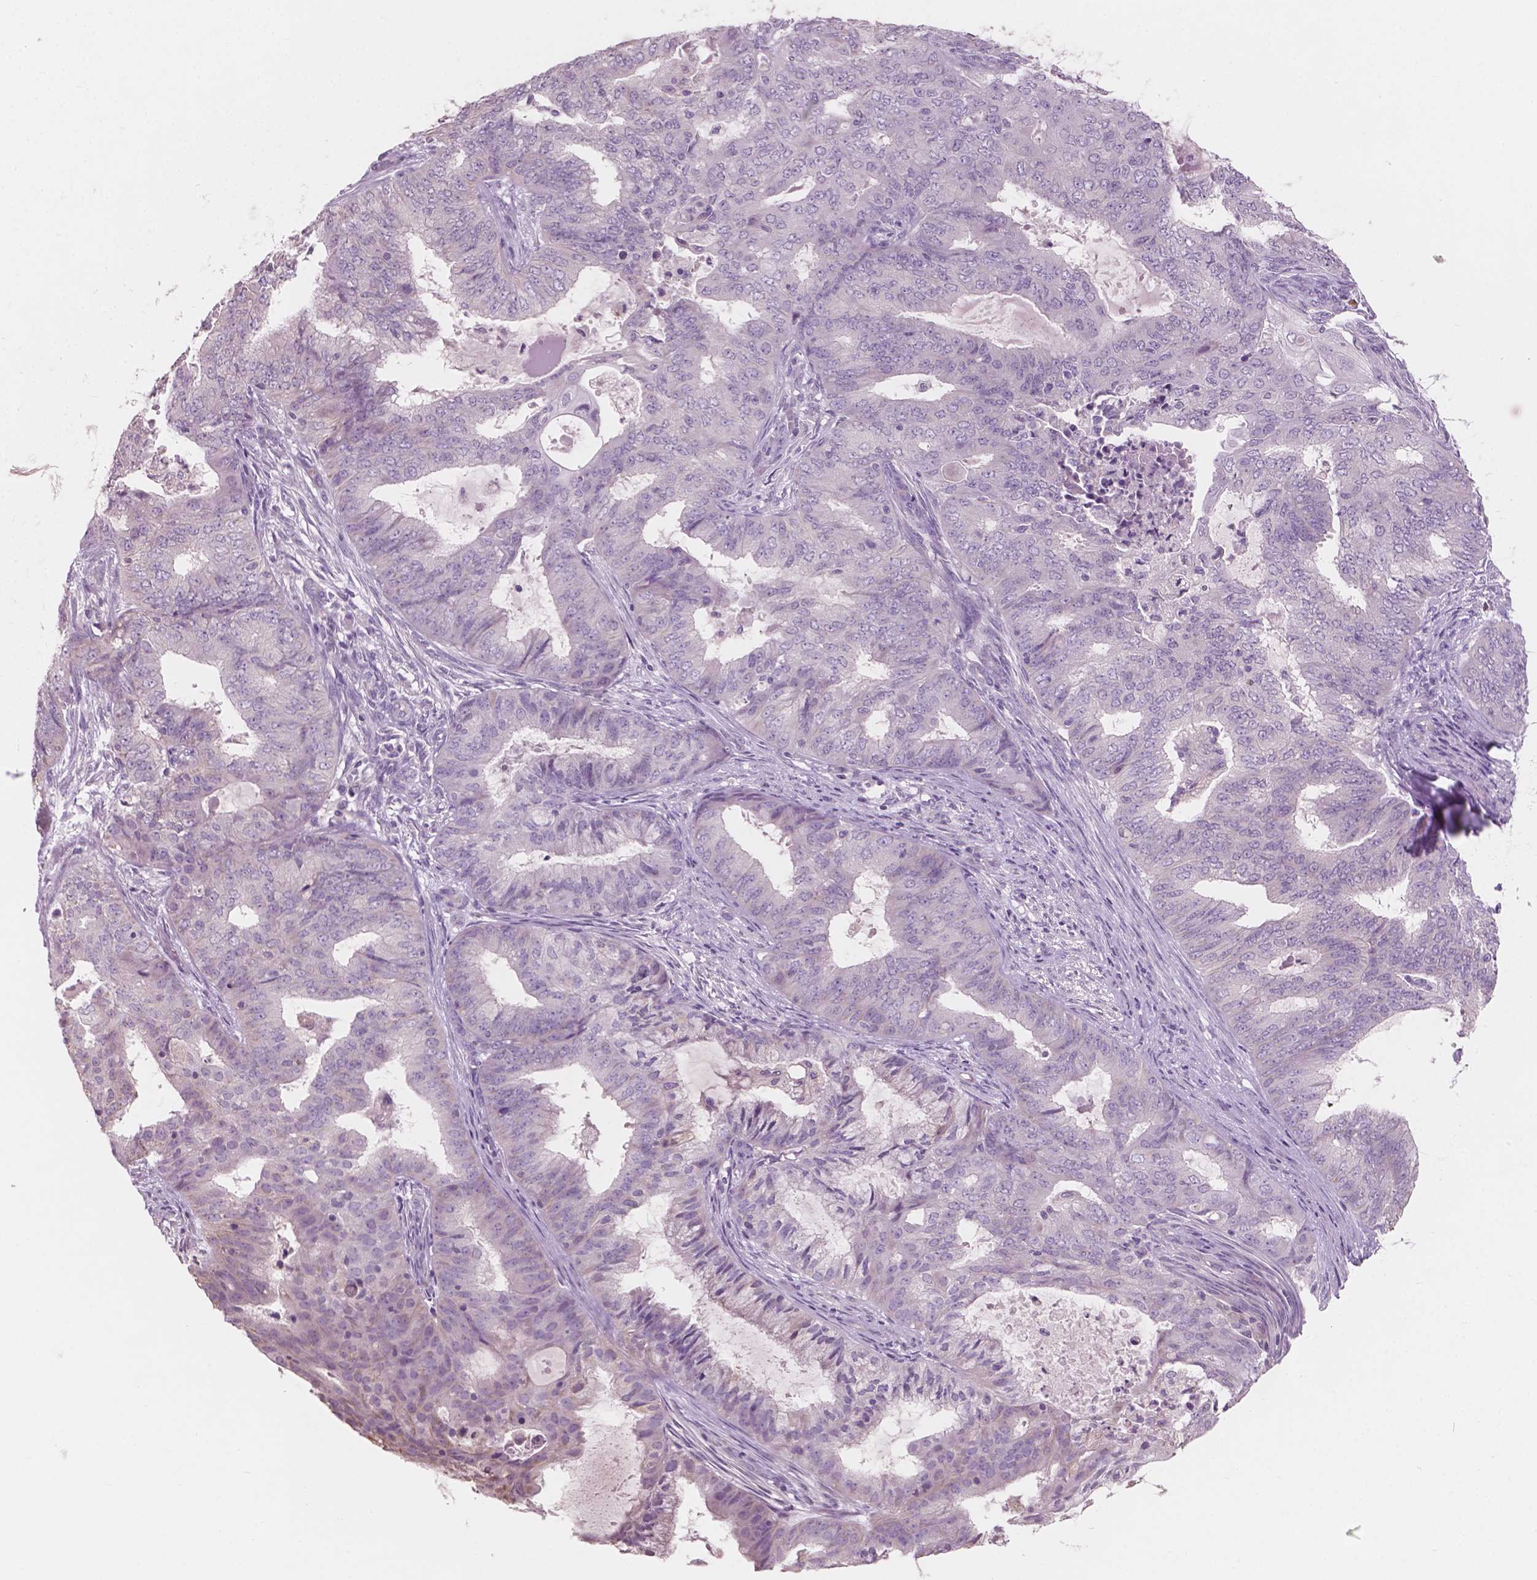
{"staining": {"intensity": "negative", "quantity": "none", "location": "none"}, "tissue": "endometrial cancer", "cell_type": "Tumor cells", "image_type": "cancer", "snomed": [{"axis": "morphology", "description": "Adenocarcinoma, NOS"}, {"axis": "topography", "description": "Endometrium"}], "caption": "The histopathology image displays no staining of tumor cells in adenocarcinoma (endometrial).", "gene": "AWAT1", "patient": {"sex": "female", "age": 62}}